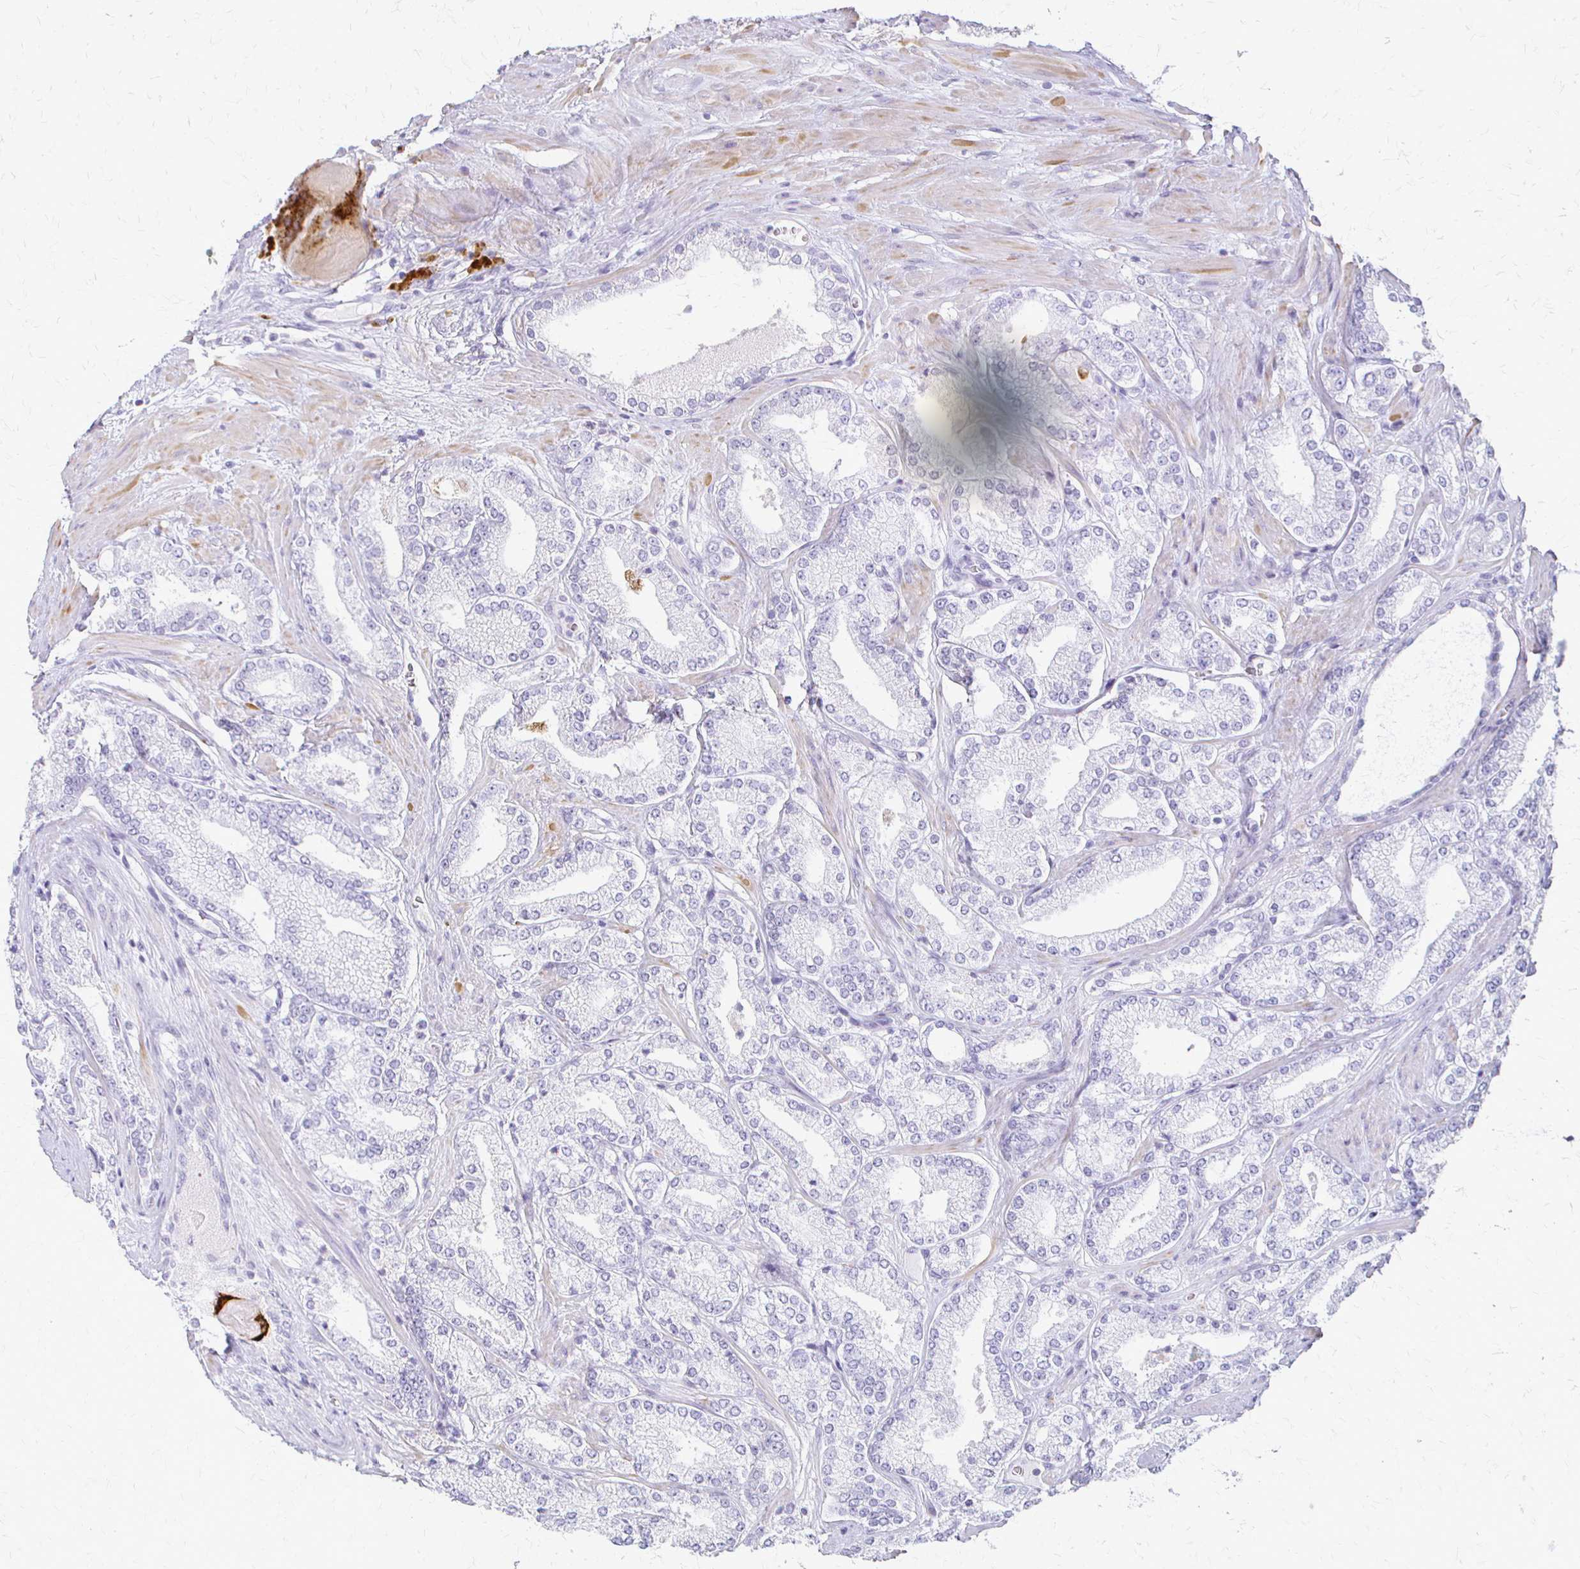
{"staining": {"intensity": "negative", "quantity": "none", "location": "none"}, "tissue": "prostate cancer", "cell_type": "Tumor cells", "image_type": "cancer", "snomed": [{"axis": "morphology", "description": "Adenocarcinoma, High grade"}, {"axis": "topography", "description": "Prostate"}], "caption": "Immunohistochemical staining of human prostate cancer reveals no significant expression in tumor cells.", "gene": "ACP5", "patient": {"sex": "male", "age": 63}}